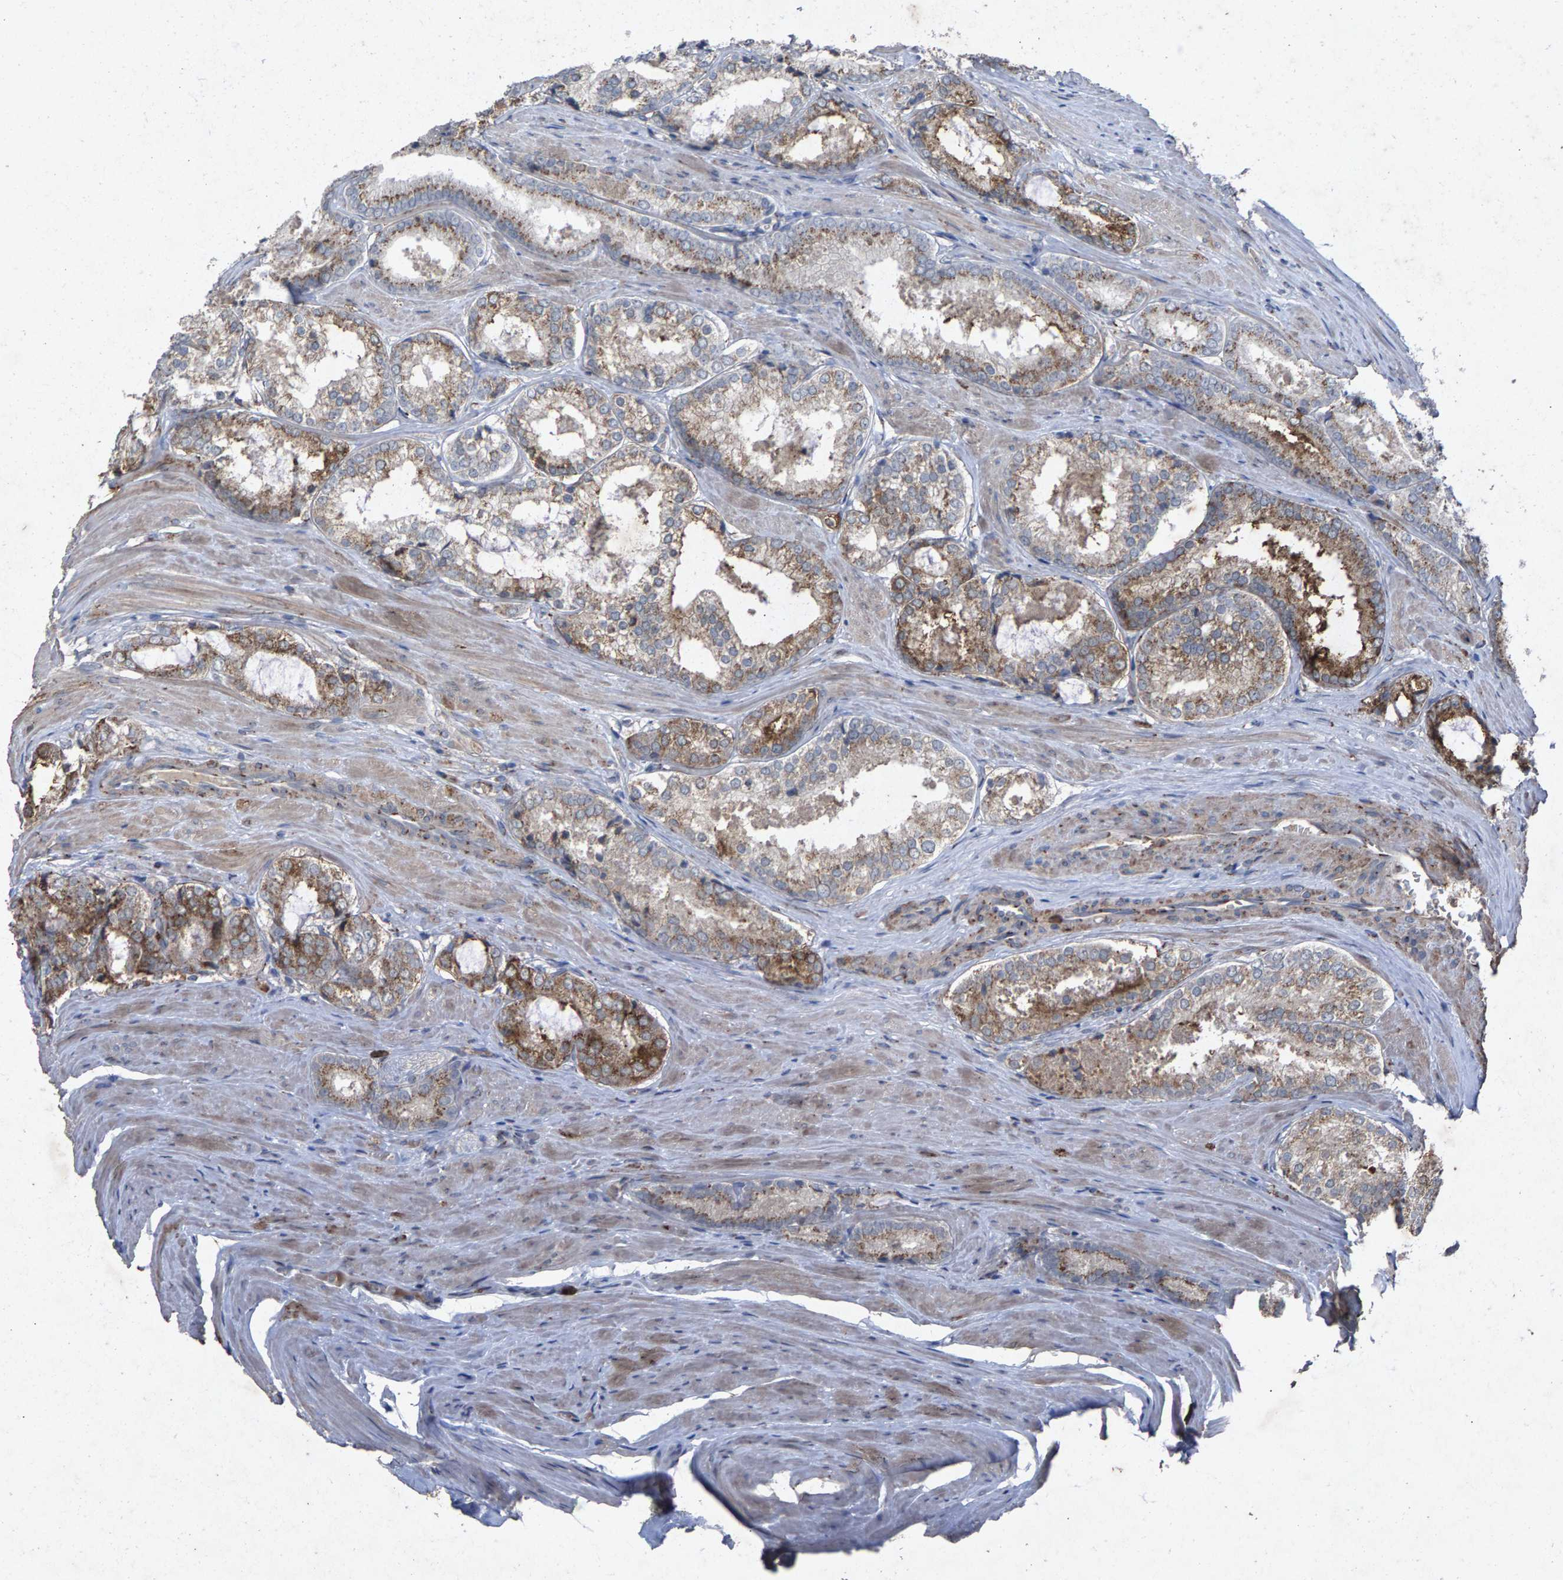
{"staining": {"intensity": "moderate", "quantity": "25%-75%", "location": "cytoplasmic/membranous"}, "tissue": "prostate cancer", "cell_type": "Tumor cells", "image_type": "cancer", "snomed": [{"axis": "morphology", "description": "Adenocarcinoma, Low grade"}, {"axis": "topography", "description": "Prostate"}], "caption": "A photomicrograph showing moderate cytoplasmic/membranous positivity in approximately 25%-75% of tumor cells in adenocarcinoma (low-grade) (prostate), as visualized by brown immunohistochemical staining.", "gene": "MAN2A1", "patient": {"sex": "male", "age": 64}}